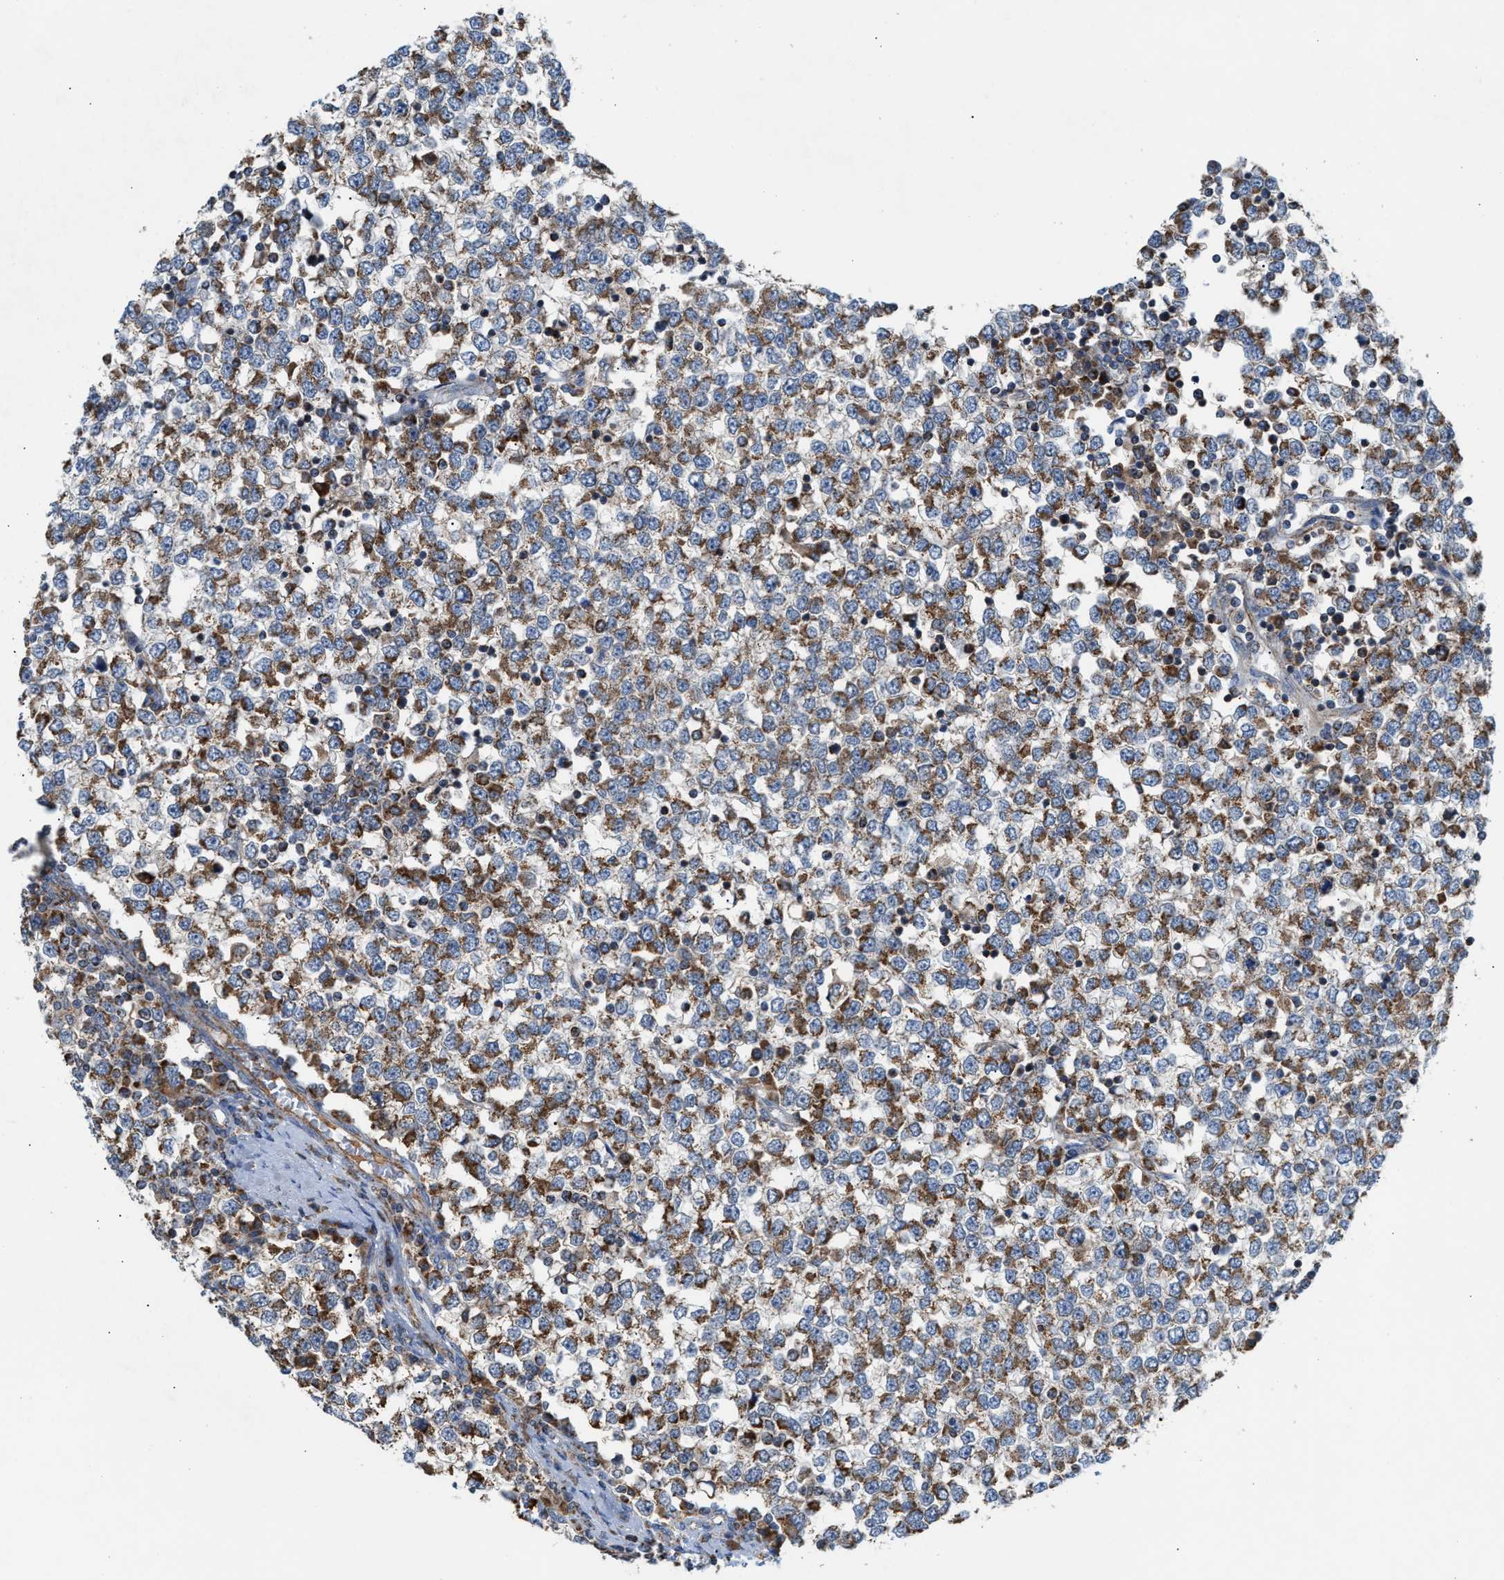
{"staining": {"intensity": "moderate", "quantity": ">75%", "location": "cytoplasmic/membranous"}, "tissue": "testis cancer", "cell_type": "Tumor cells", "image_type": "cancer", "snomed": [{"axis": "morphology", "description": "Seminoma, NOS"}, {"axis": "topography", "description": "Testis"}], "caption": "IHC image of neoplastic tissue: human seminoma (testis) stained using immunohistochemistry (IHC) demonstrates medium levels of moderate protein expression localized specifically in the cytoplasmic/membranous of tumor cells, appearing as a cytoplasmic/membranous brown color.", "gene": "PMPCA", "patient": {"sex": "male", "age": 65}}